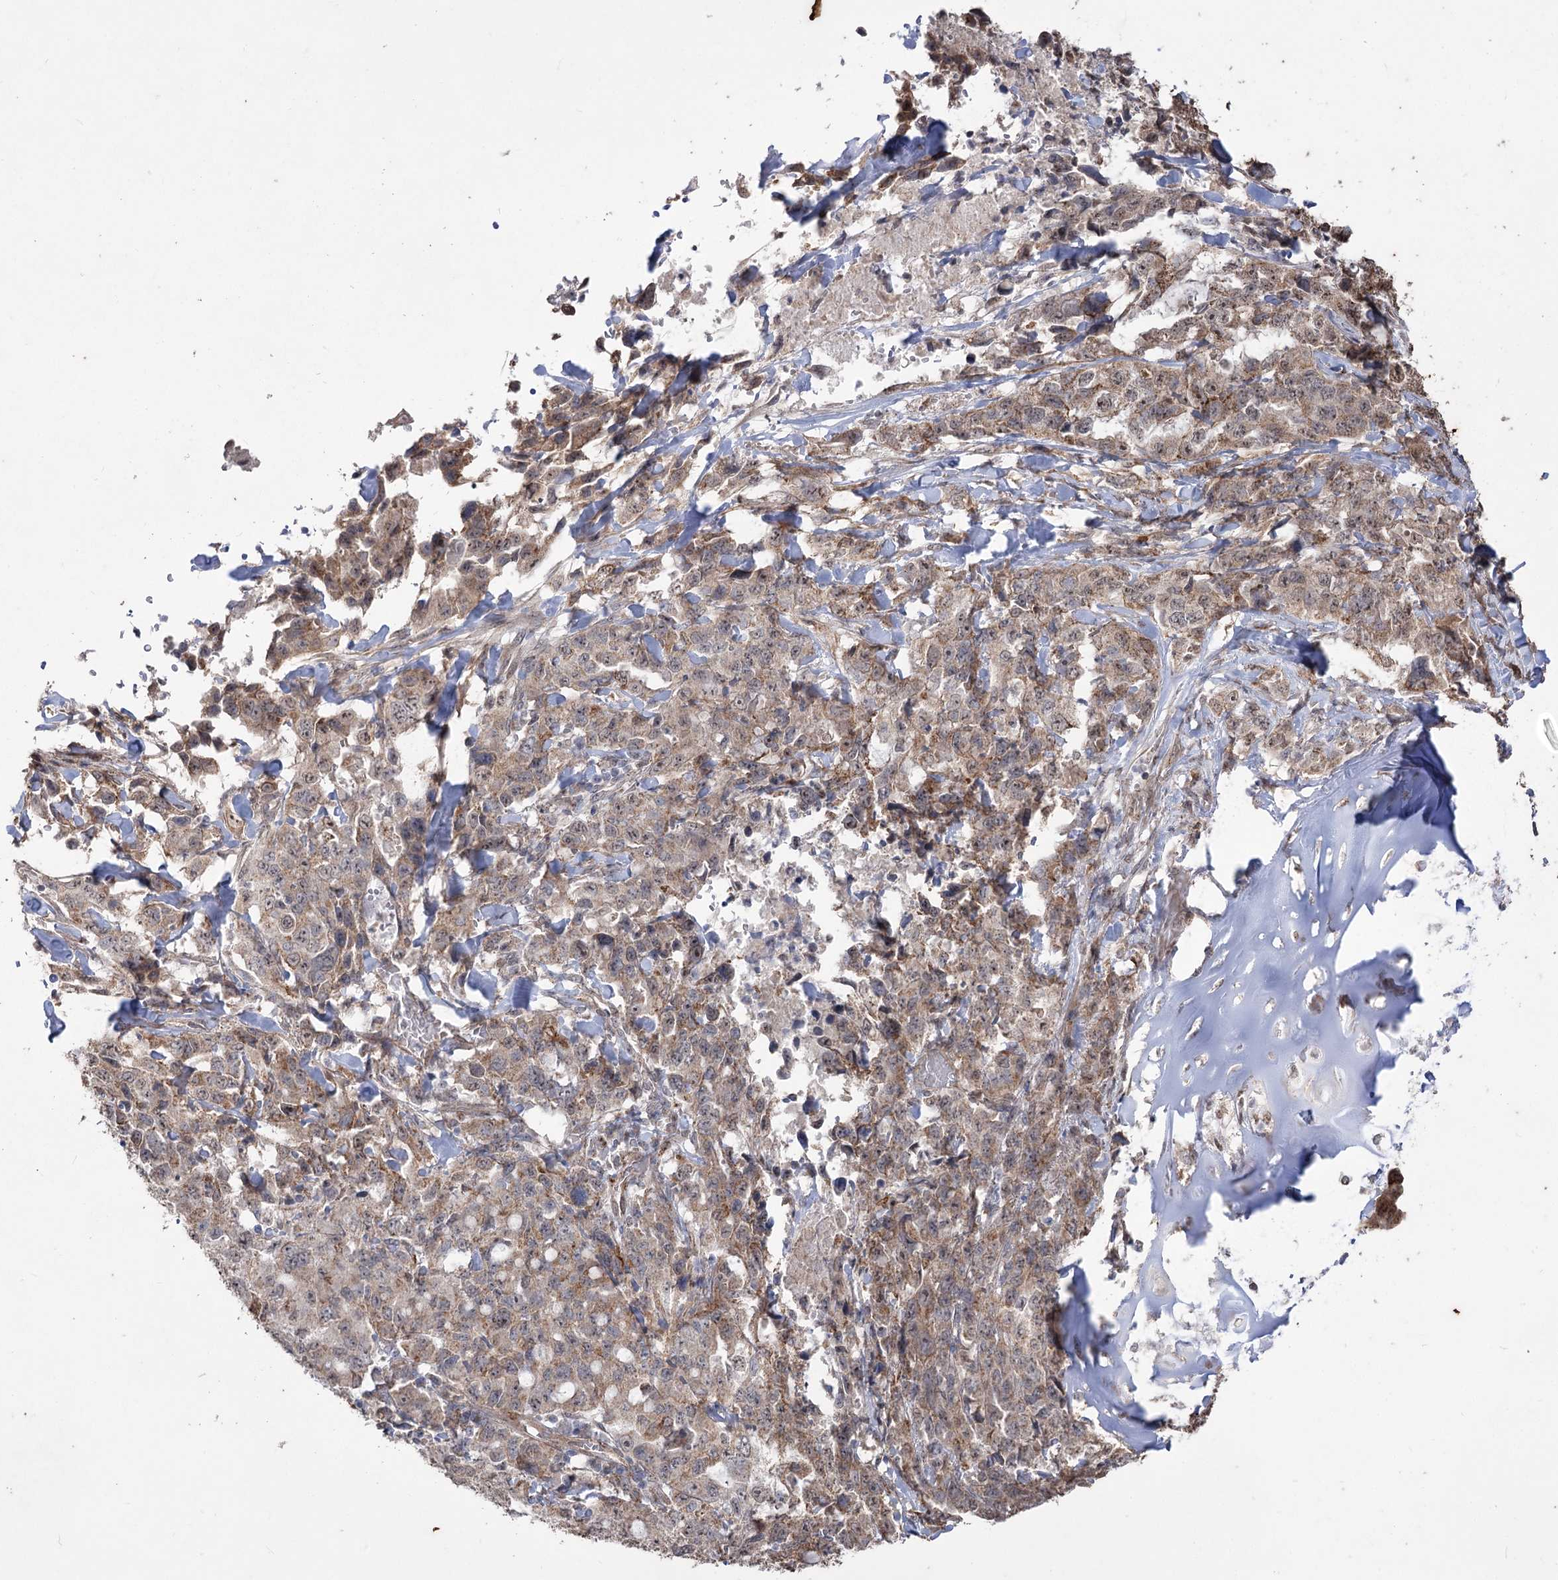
{"staining": {"intensity": "moderate", "quantity": ">75%", "location": "cytoplasmic/membranous"}, "tissue": "lung cancer", "cell_type": "Tumor cells", "image_type": "cancer", "snomed": [{"axis": "morphology", "description": "Adenocarcinoma, NOS"}, {"axis": "topography", "description": "Lung"}], "caption": "A brown stain shows moderate cytoplasmic/membranous staining of a protein in human adenocarcinoma (lung) tumor cells. The staining was performed using DAB (3,3'-diaminobenzidine), with brown indicating positive protein expression. Nuclei are stained blue with hematoxylin.", "gene": "ZSCAN23", "patient": {"sex": "female", "age": 51}}